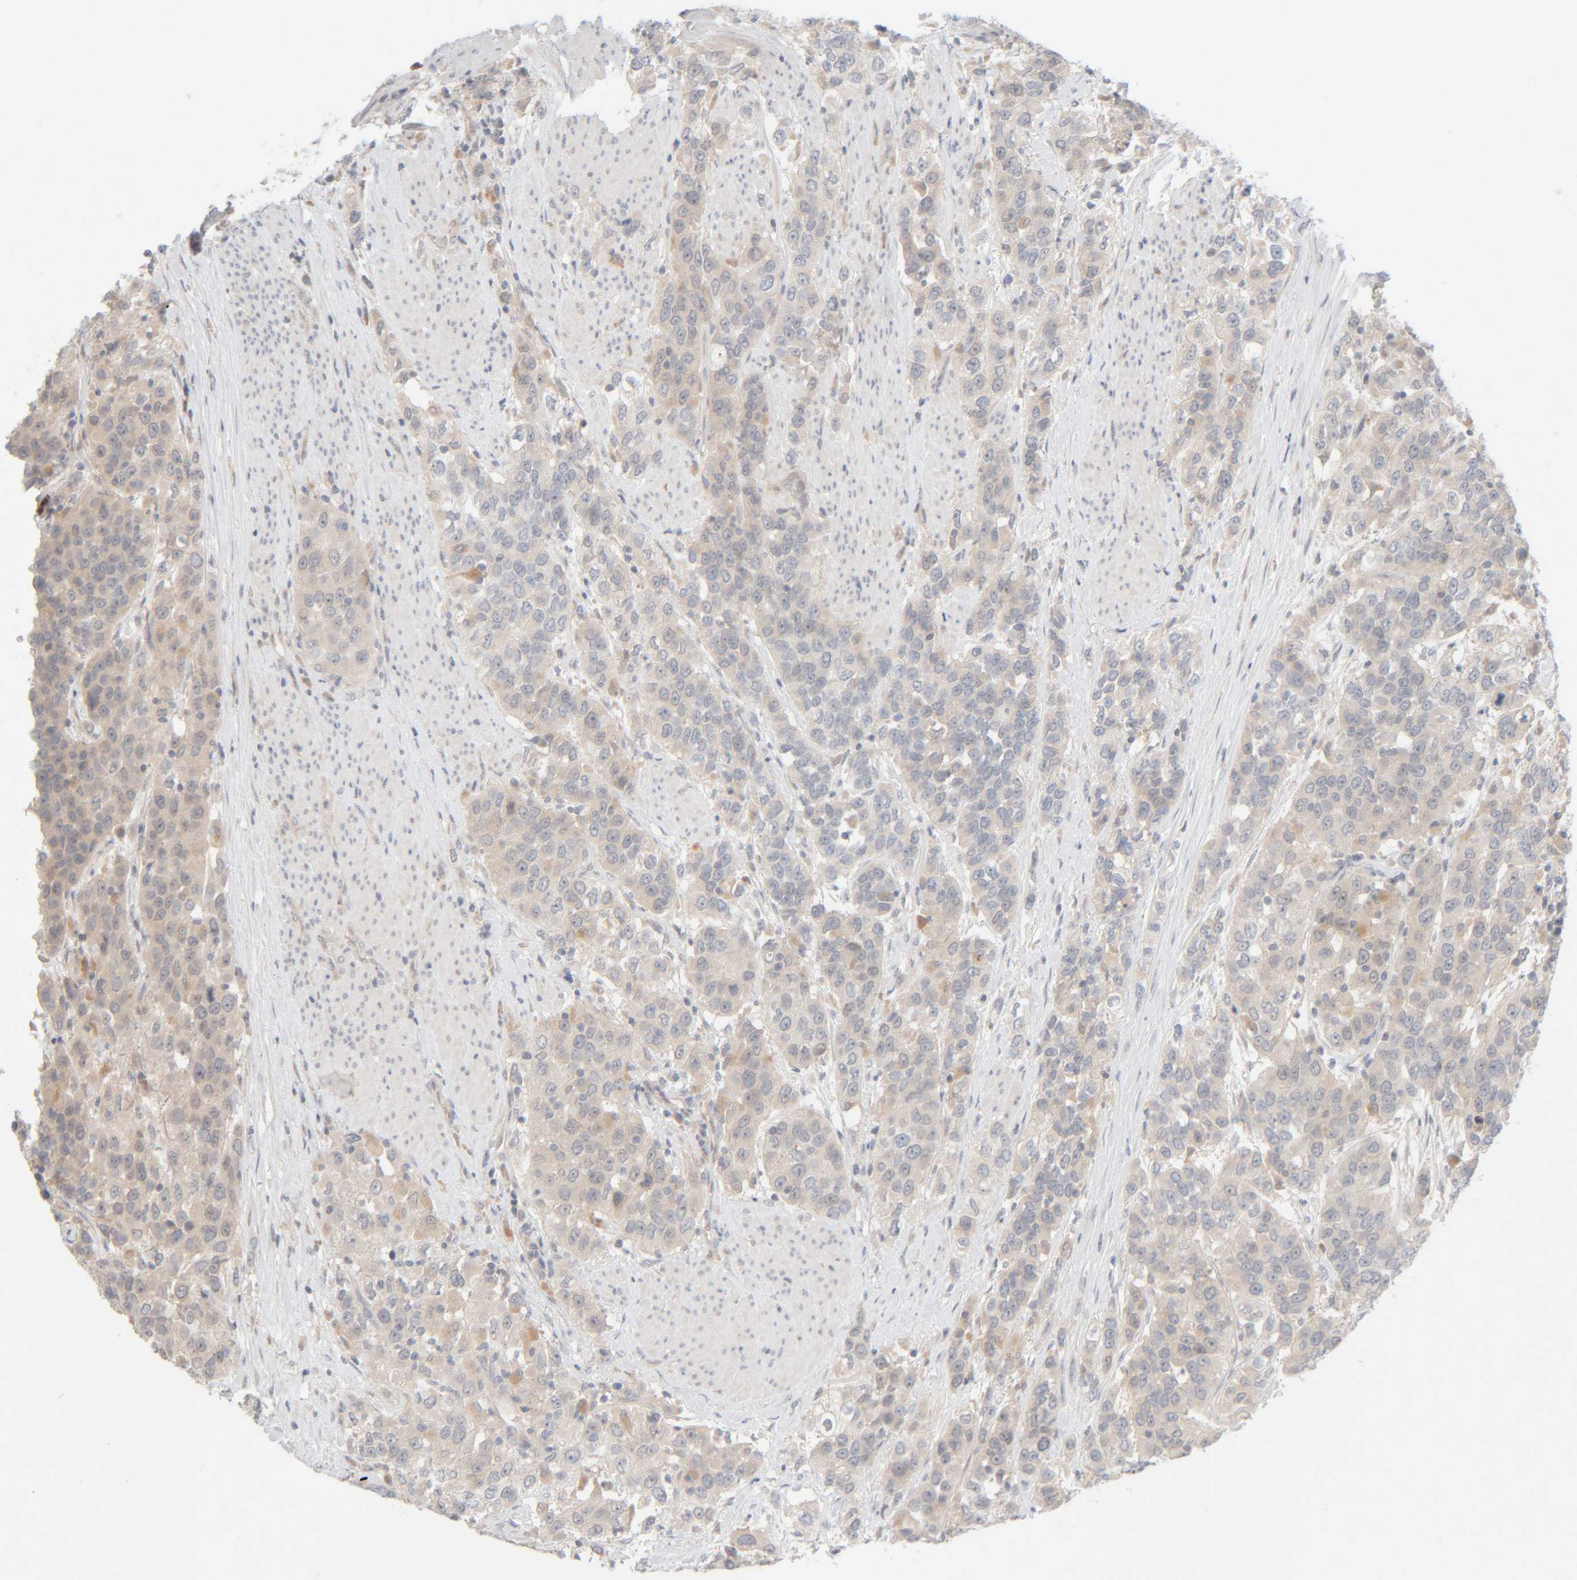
{"staining": {"intensity": "negative", "quantity": "none", "location": "none"}, "tissue": "urothelial cancer", "cell_type": "Tumor cells", "image_type": "cancer", "snomed": [{"axis": "morphology", "description": "Urothelial carcinoma, High grade"}, {"axis": "topography", "description": "Urinary bladder"}], "caption": "This is an immunohistochemistry histopathology image of human high-grade urothelial carcinoma. There is no staining in tumor cells.", "gene": "CHKA", "patient": {"sex": "female", "age": 80}}